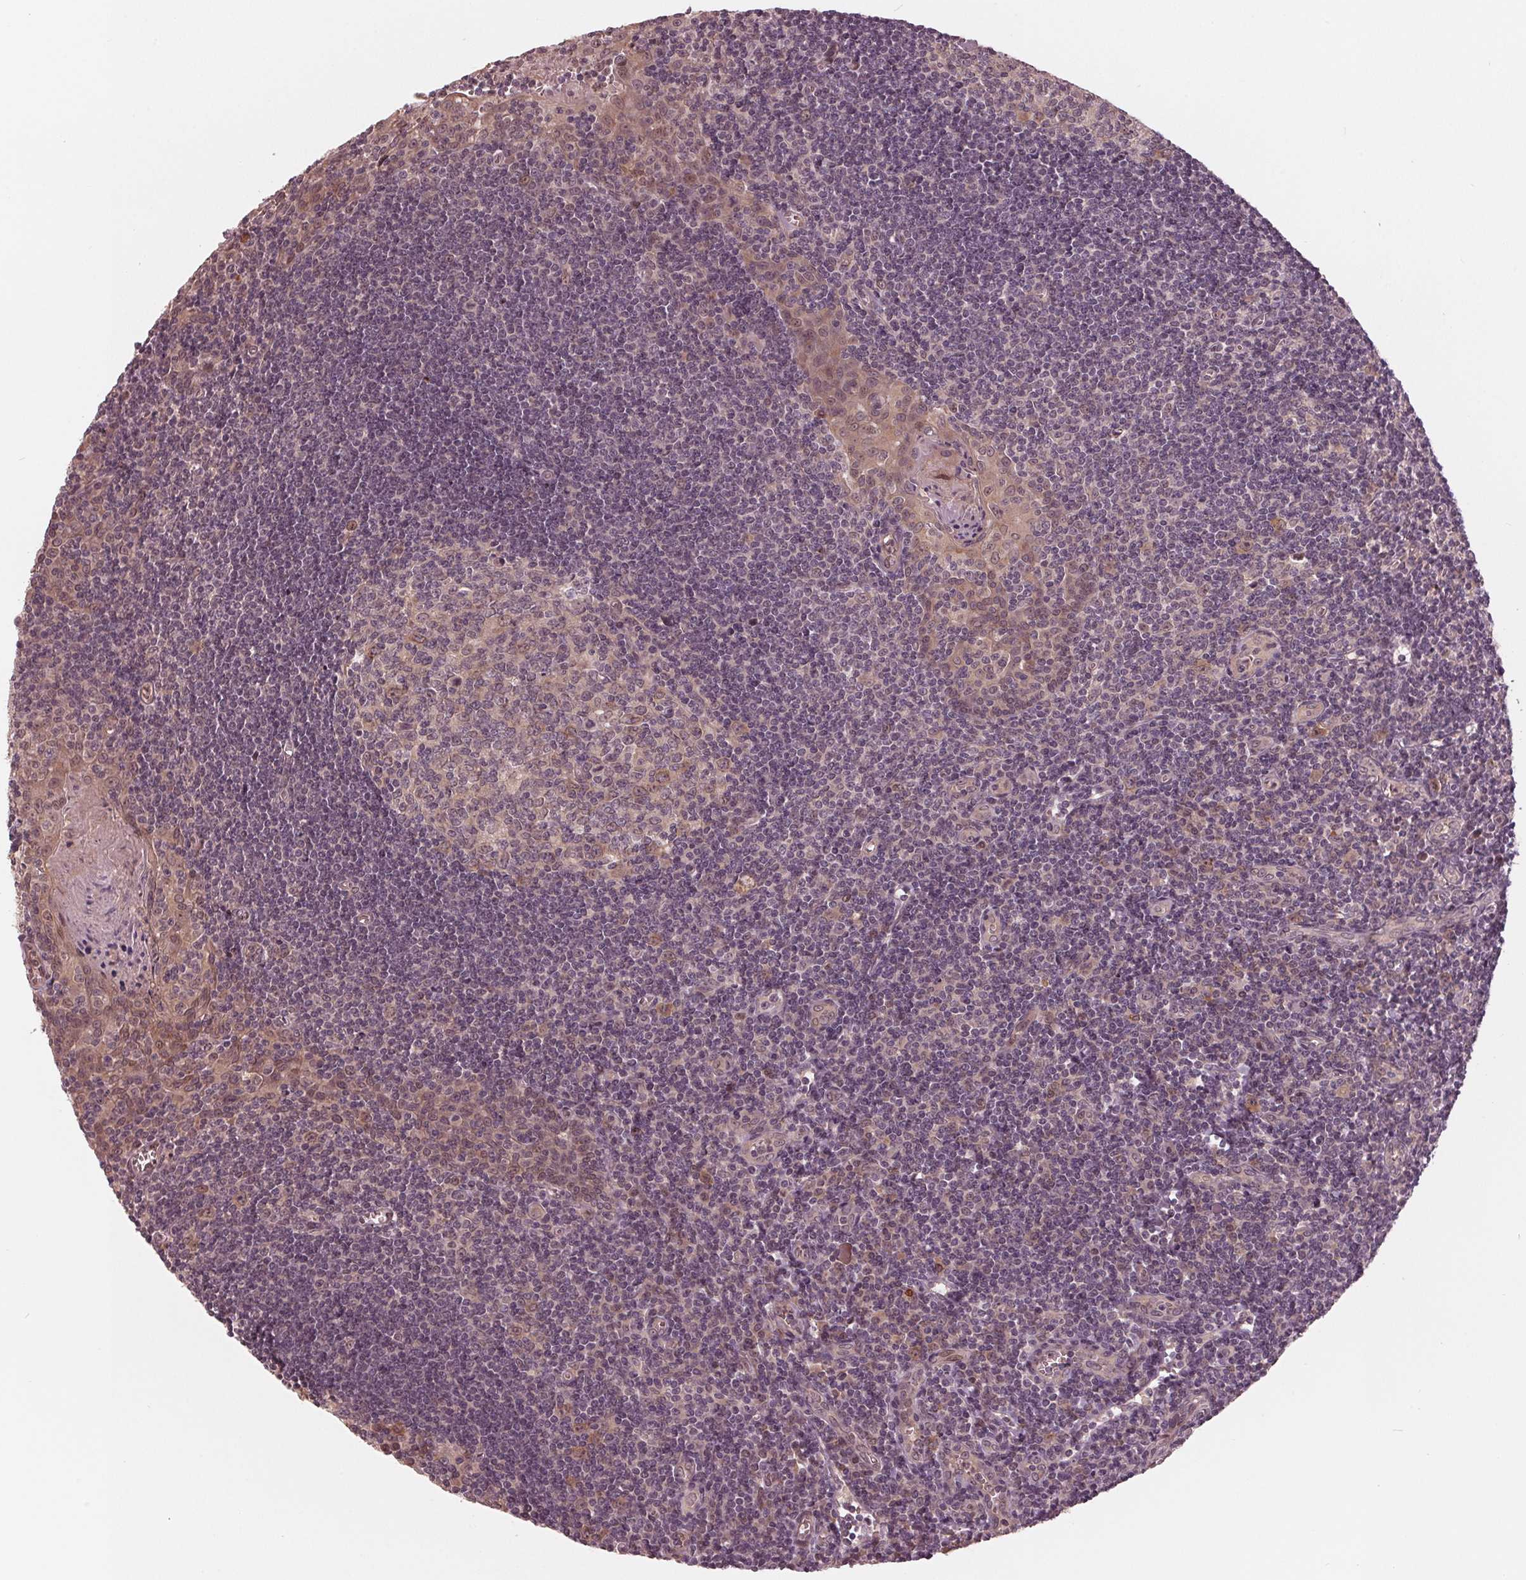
{"staining": {"intensity": "weak", "quantity": ">75%", "location": "cytoplasmic/membranous,nuclear"}, "tissue": "tonsil", "cell_type": "Germinal center cells", "image_type": "normal", "snomed": [{"axis": "morphology", "description": "Normal tissue, NOS"}, {"axis": "morphology", "description": "Inflammation, NOS"}, {"axis": "topography", "description": "Tonsil"}], "caption": "Immunohistochemical staining of benign human tonsil reveals low levels of weak cytoplasmic/membranous,nuclear positivity in about >75% of germinal center cells.", "gene": "ZNF471", "patient": {"sex": "female", "age": 31}}